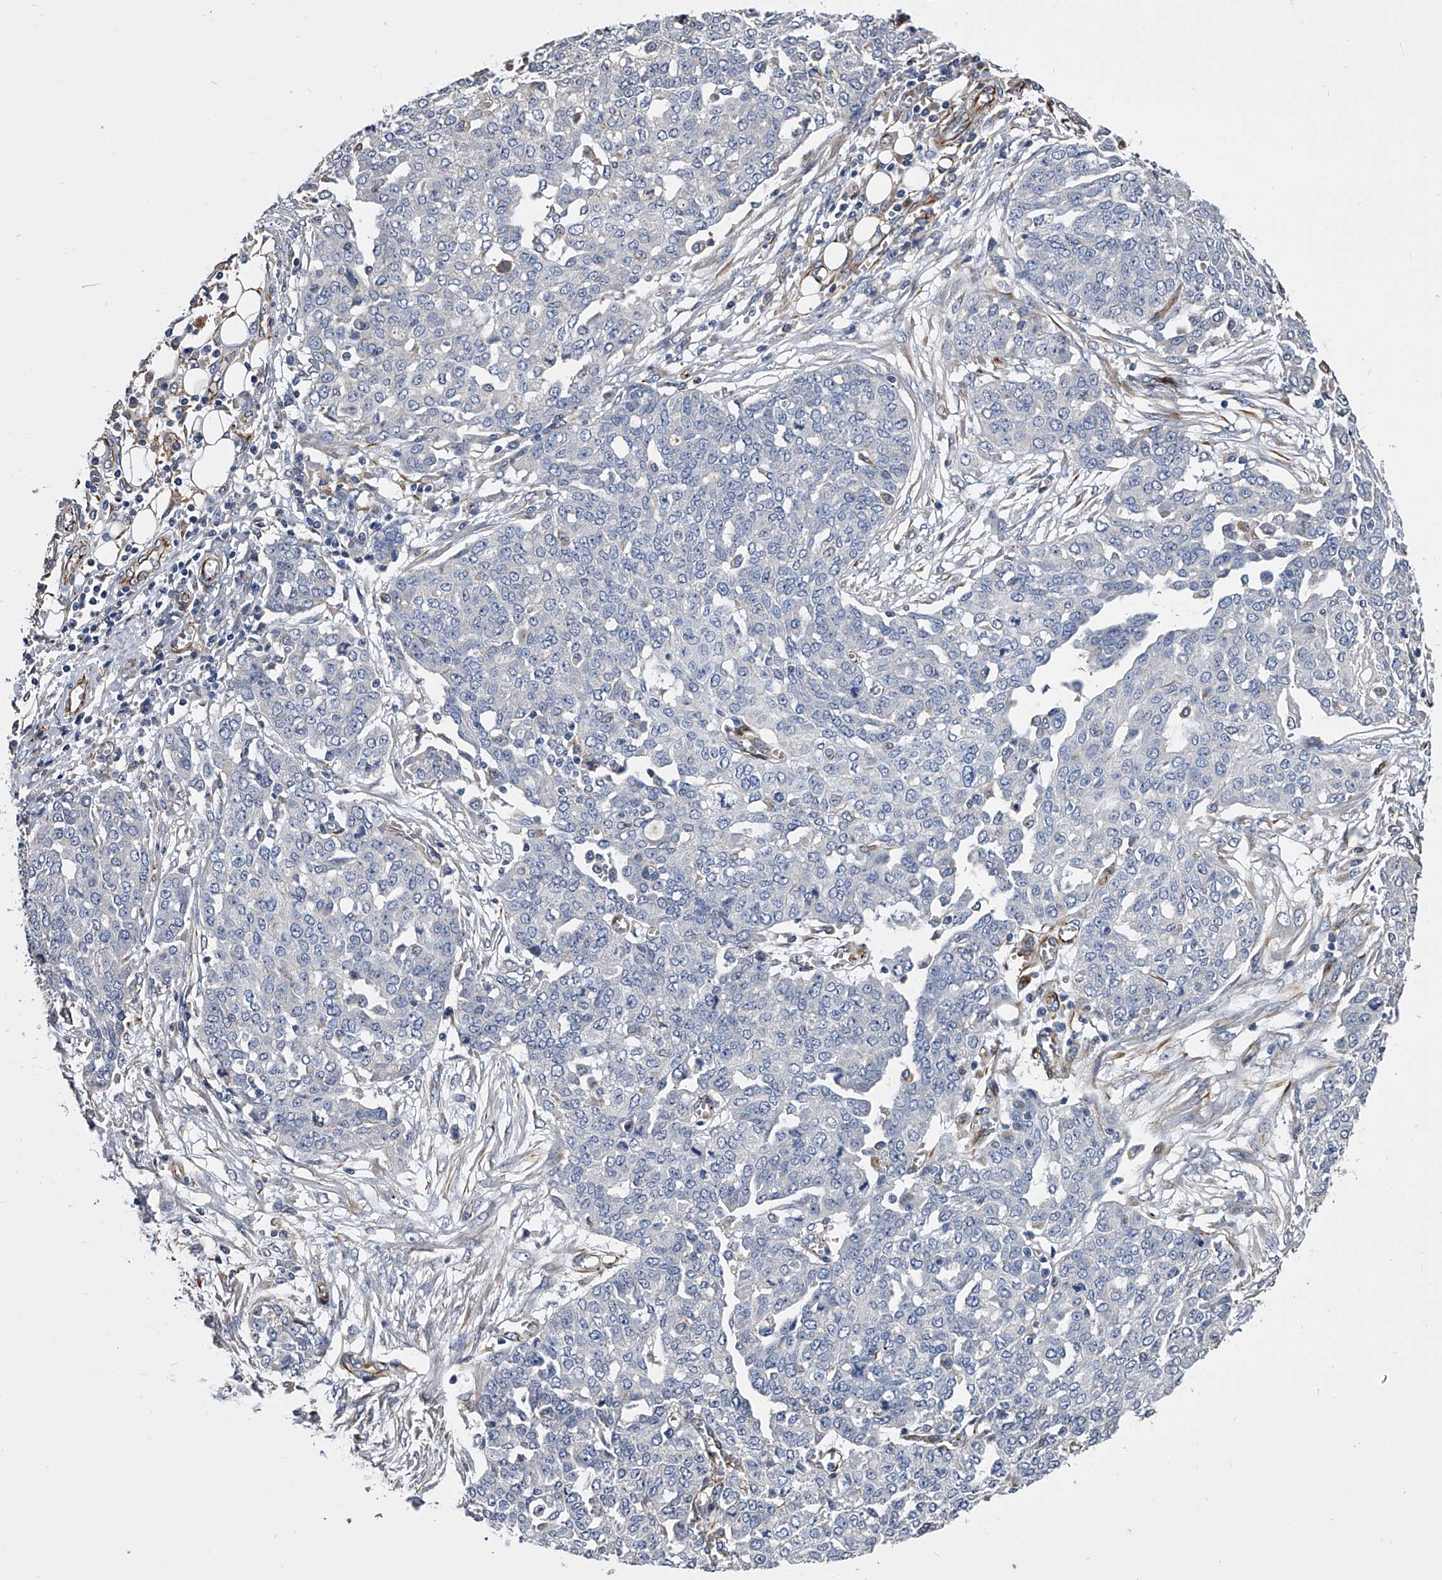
{"staining": {"intensity": "negative", "quantity": "none", "location": "none"}, "tissue": "ovarian cancer", "cell_type": "Tumor cells", "image_type": "cancer", "snomed": [{"axis": "morphology", "description": "Cystadenocarcinoma, serous, NOS"}, {"axis": "topography", "description": "Soft tissue"}, {"axis": "topography", "description": "Ovary"}], "caption": "This micrograph is of ovarian serous cystadenocarcinoma stained with immunohistochemistry (IHC) to label a protein in brown with the nuclei are counter-stained blue. There is no expression in tumor cells.", "gene": "EFCAB7", "patient": {"sex": "female", "age": 57}}